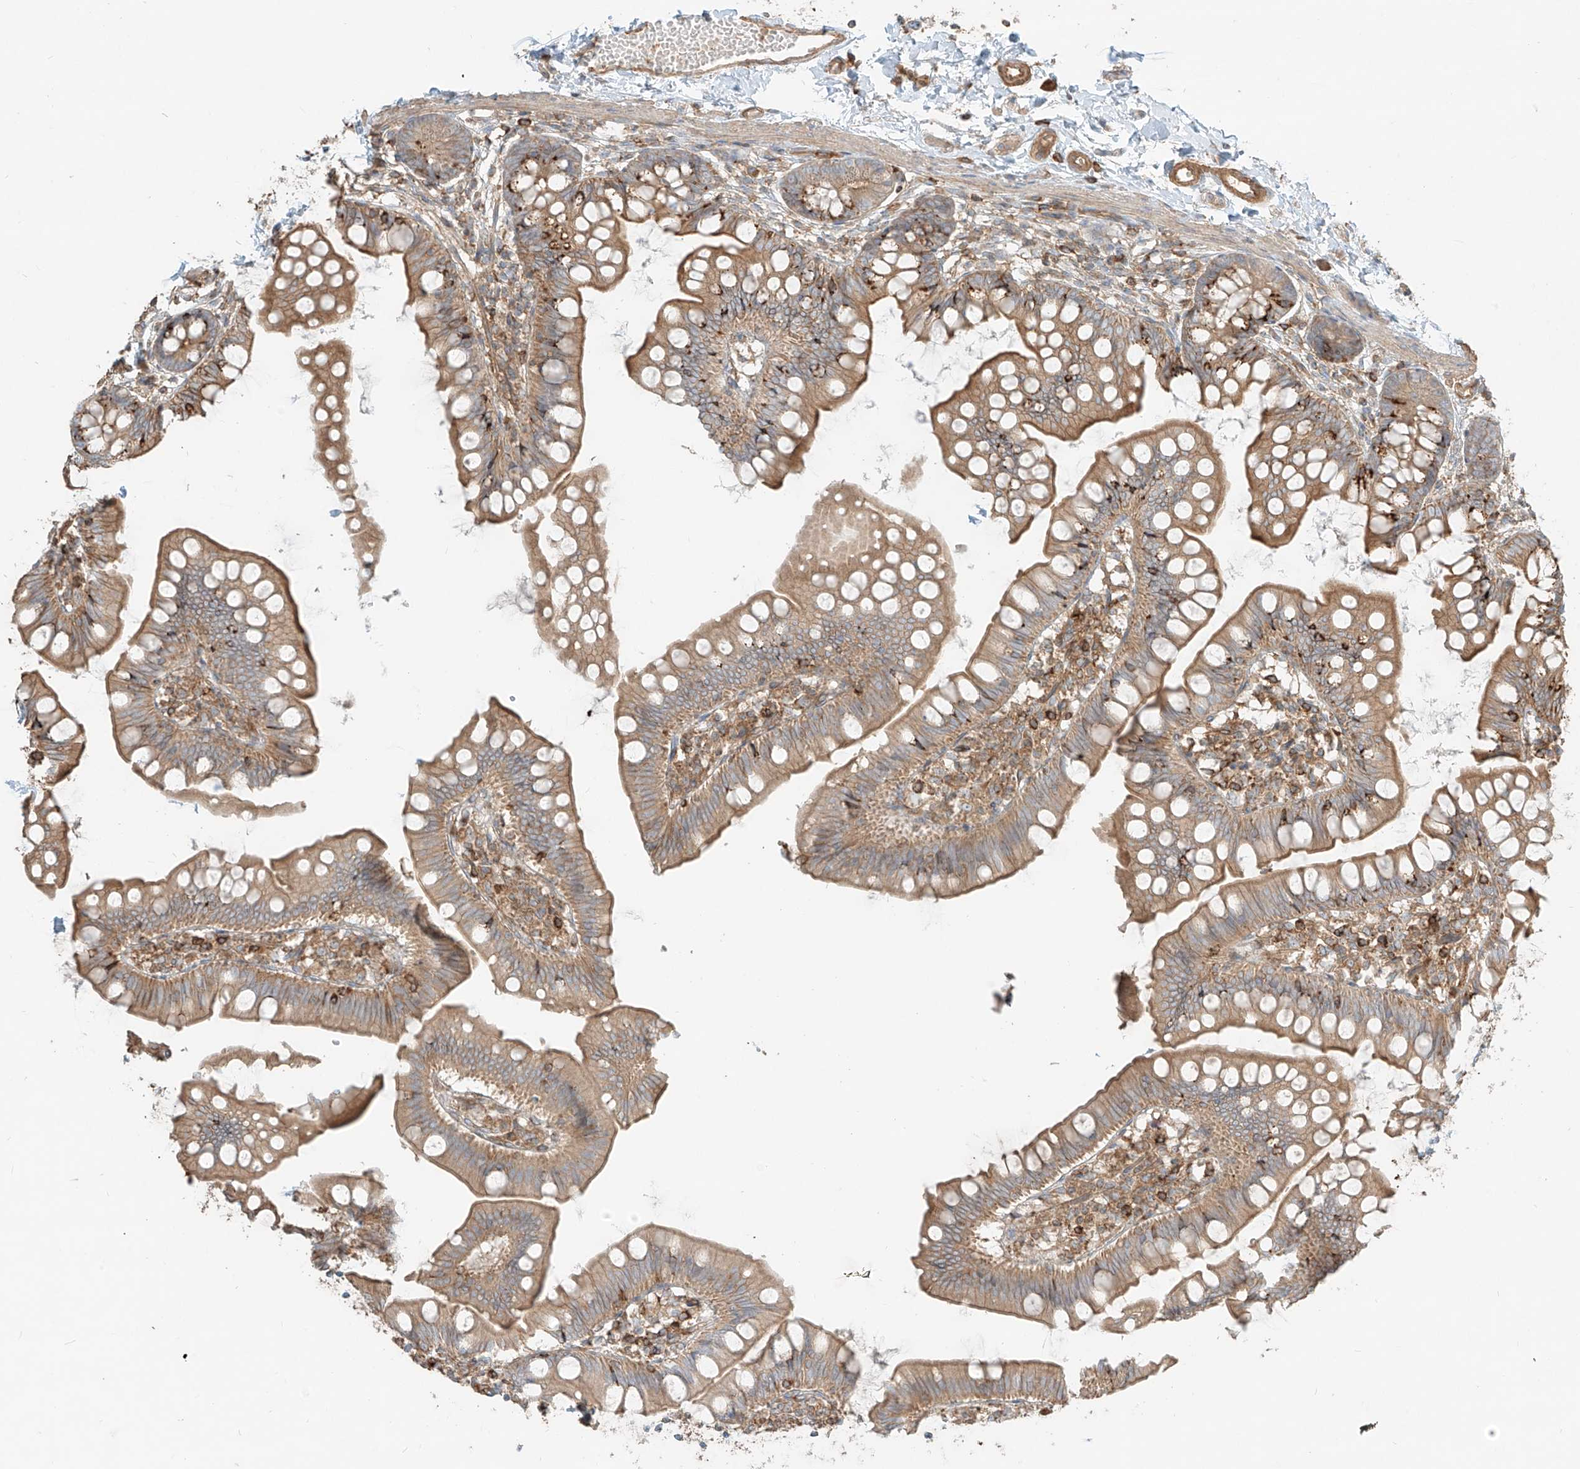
{"staining": {"intensity": "strong", "quantity": "<25%", "location": "cytoplasmic/membranous"}, "tissue": "small intestine", "cell_type": "Glandular cells", "image_type": "normal", "snomed": [{"axis": "morphology", "description": "Normal tissue, NOS"}, {"axis": "topography", "description": "Small intestine"}], "caption": "High-magnification brightfield microscopy of benign small intestine stained with DAB (3,3'-diaminobenzidine) (brown) and counterstained with hematoxylin (blue). glandular cells exhibit strong cytoplasmic/membranous positivity is identified in approximately<25% of cells. (DAB (3,3'-diaminobenzidine) = brown stain, brightfield microscopy at high magnification).", "gene": "CCDC115", "patient": {"sex": "male", "age": 7}}